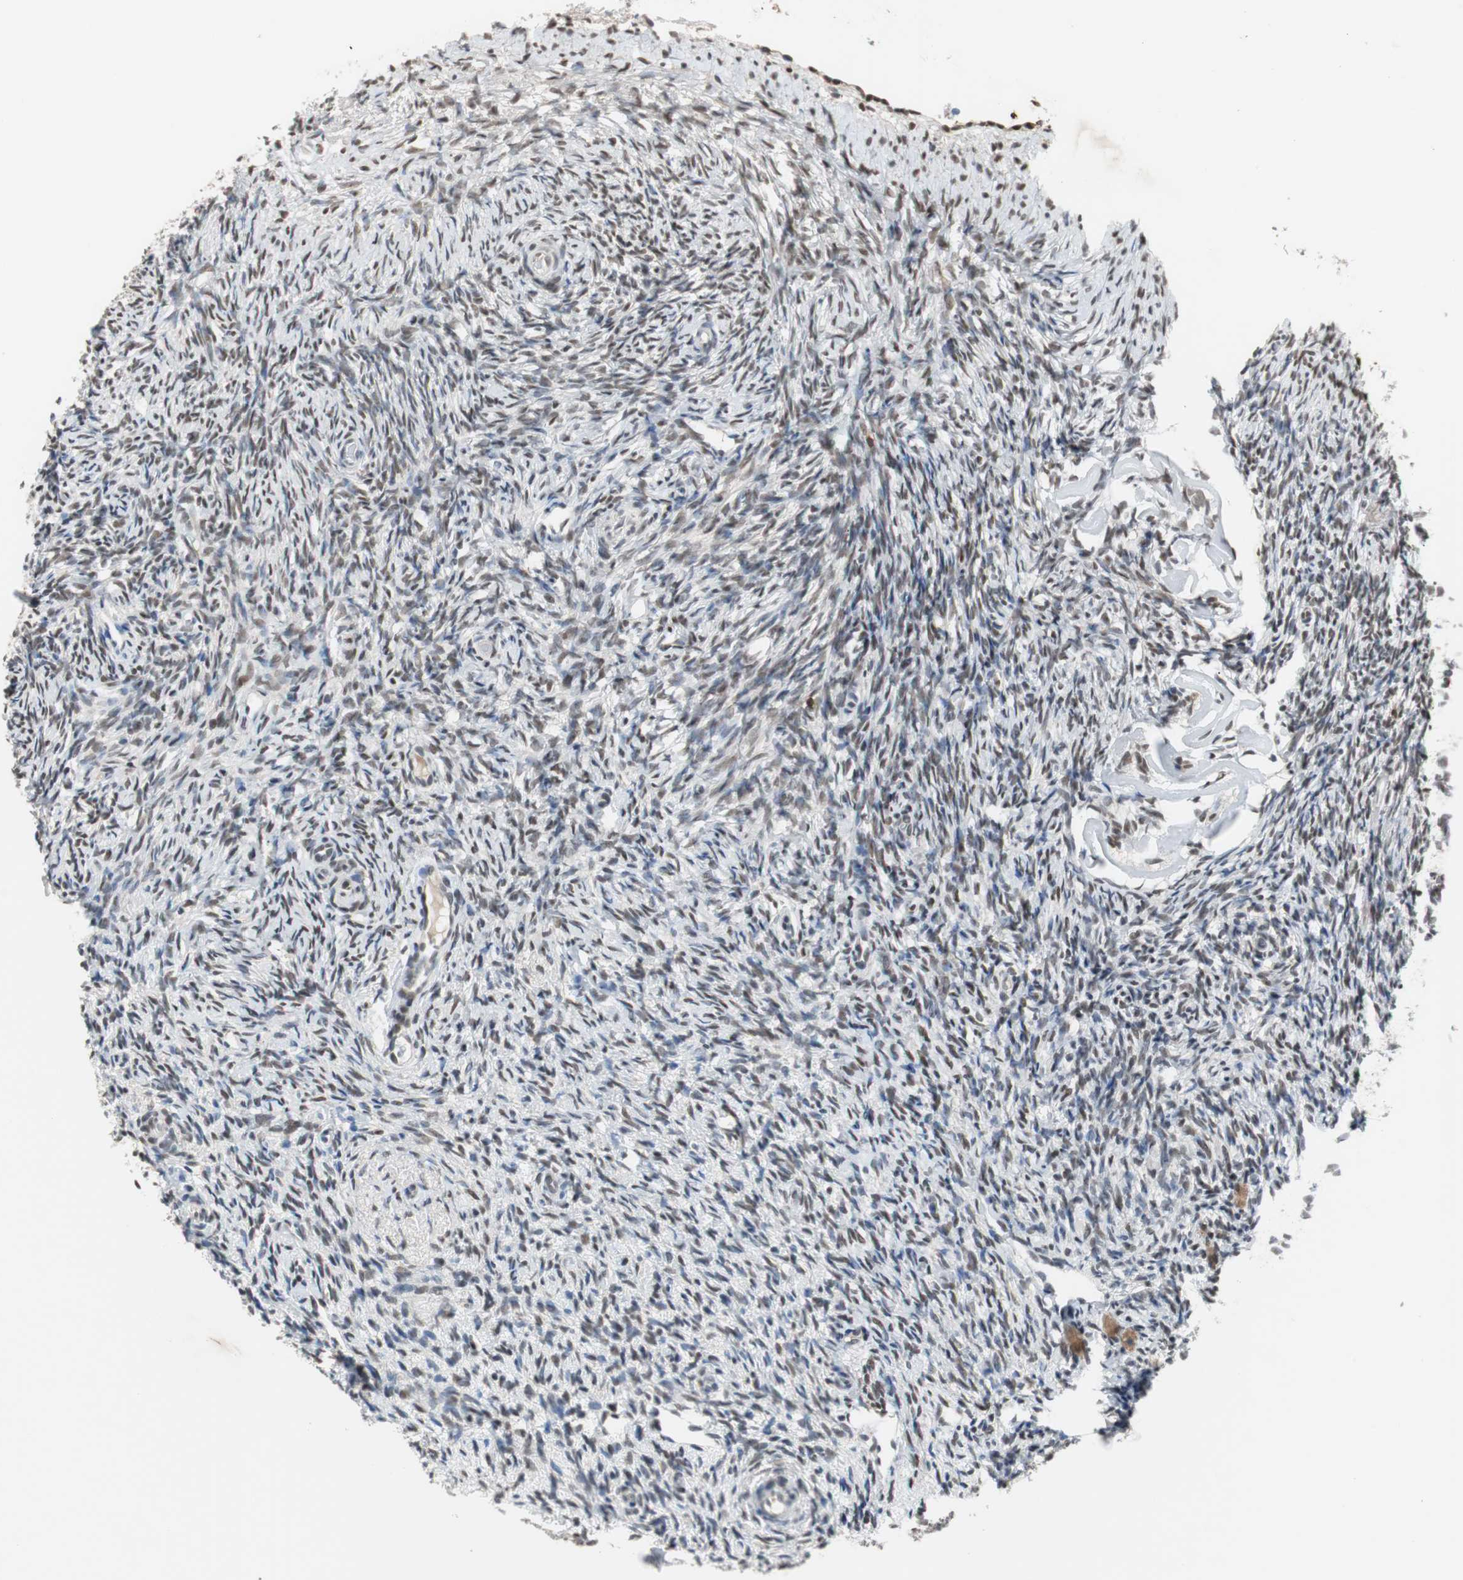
{"staining": {"intensity": "weak", "quantity": "25%-75%", "location": "nuclear"}, "tissue": "ovary", "cell_type": "Ovarian stroma cells", "image_type": "normal", "snomed": [{"axis": "morphology", "description": "Normal tissue, NOS"}, {"axis": "topography", "description": "Ovary"}], "caption": "Protein staining of unremarkable ovary exhibits weak nuclear positivity in approximately 25%-75% of ovarian stroma cells. (Brightfield microscopy of DAB IHC at high magnification).", "gene": "SIRT1", "patient": {"sex": "female", "age": 60}}